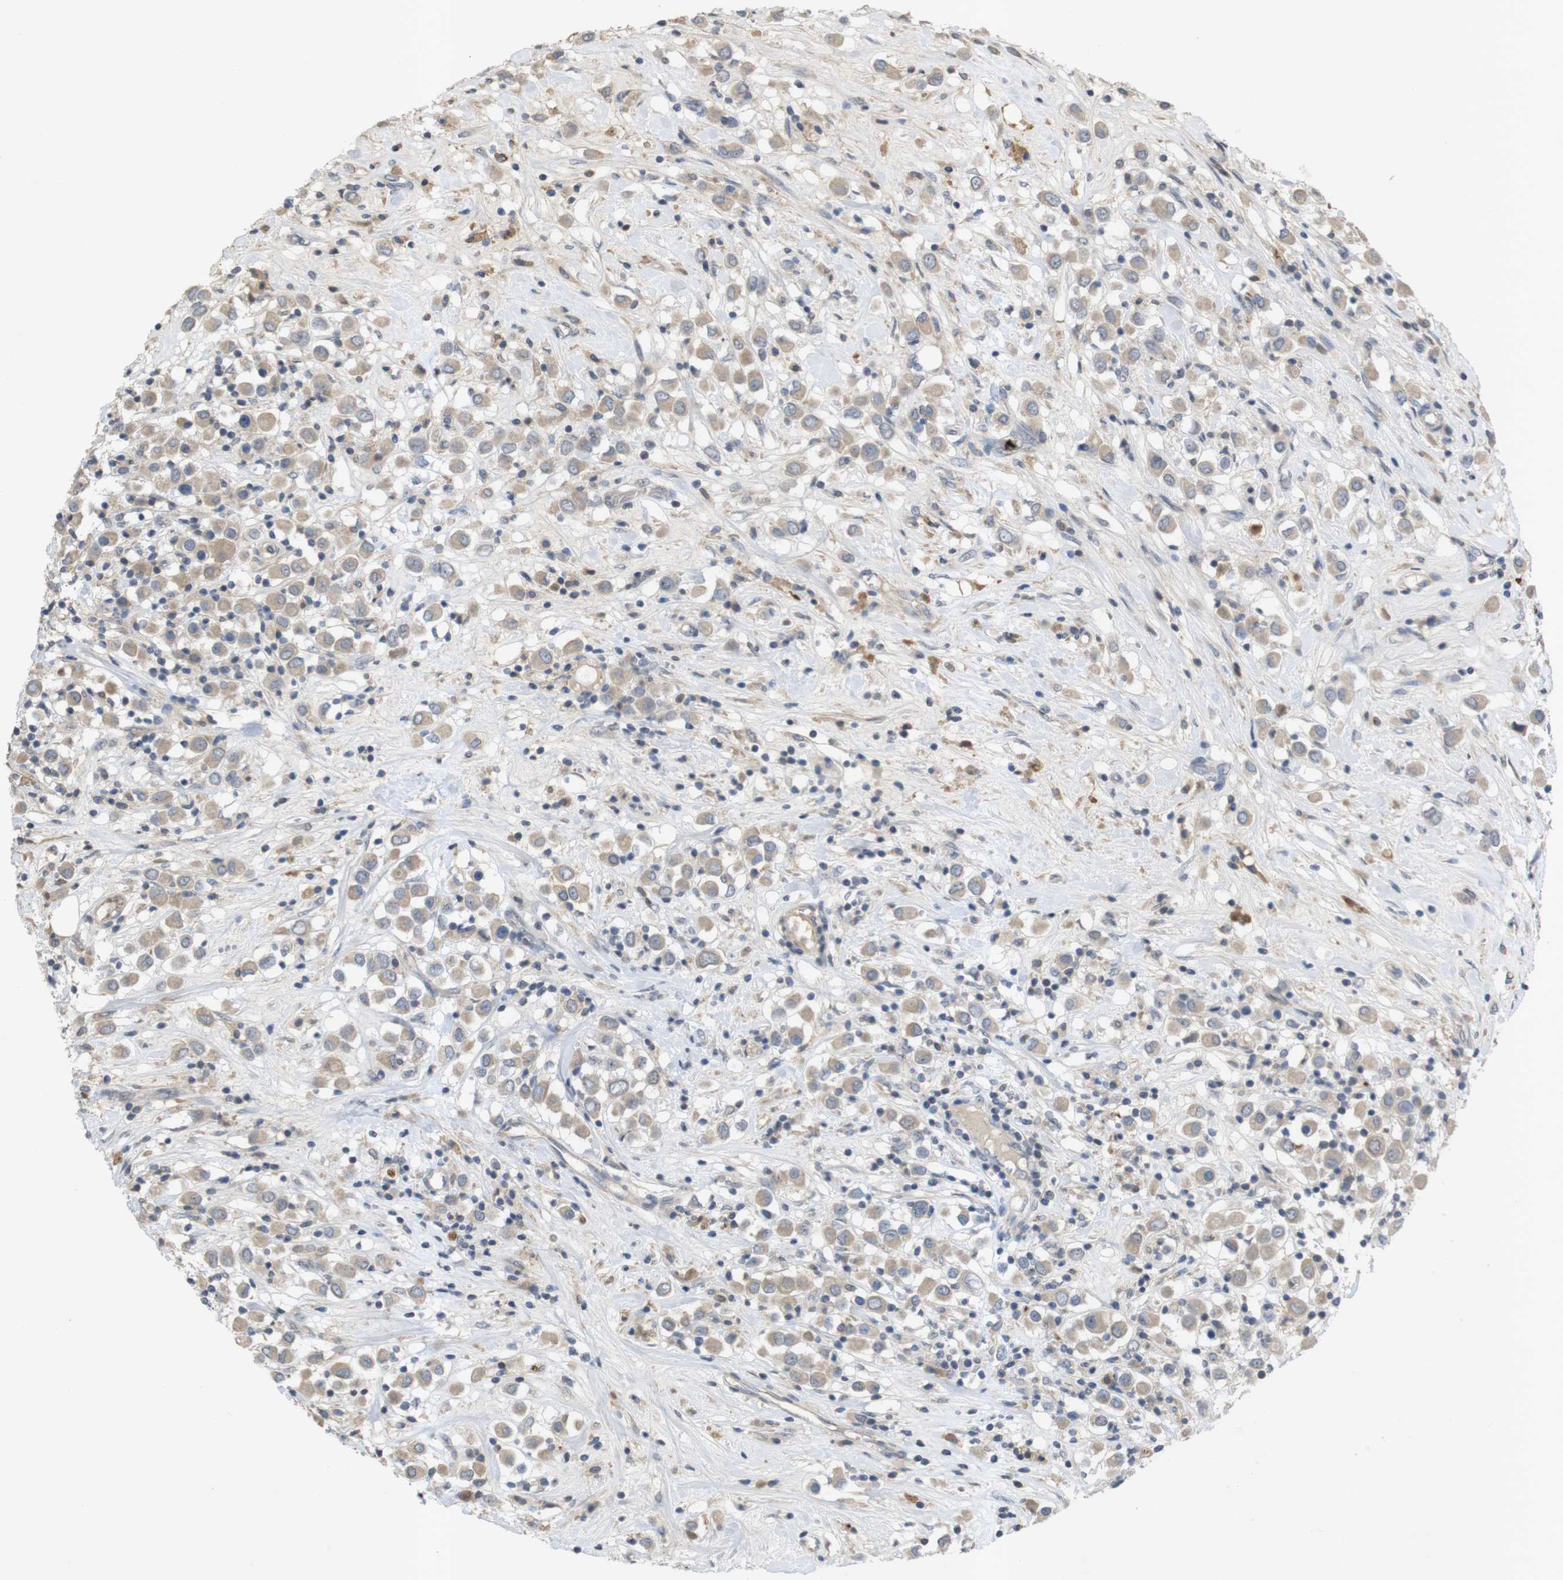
{"staining": {"intensity": "weak", "quantity": ">75%", "location": "cytoplasmic/membranous"}, "tissue": "breast cancer", "cell_type": "Tumor cells", "image_type": "cancer", "snomed": [{"axis": "morphology", "description": "Duct carcinoma"}, {"axis": "topography", "description": "Breast"}], "caption": "Immunohistochemical staining of breast invasive ductal carcinoma reveals low levels of weak cytoplasmic/membranous expression in about >75% of tumor cells.", "gene": "TSPAN14", "patient": {"sex": "female", "age": 61}}